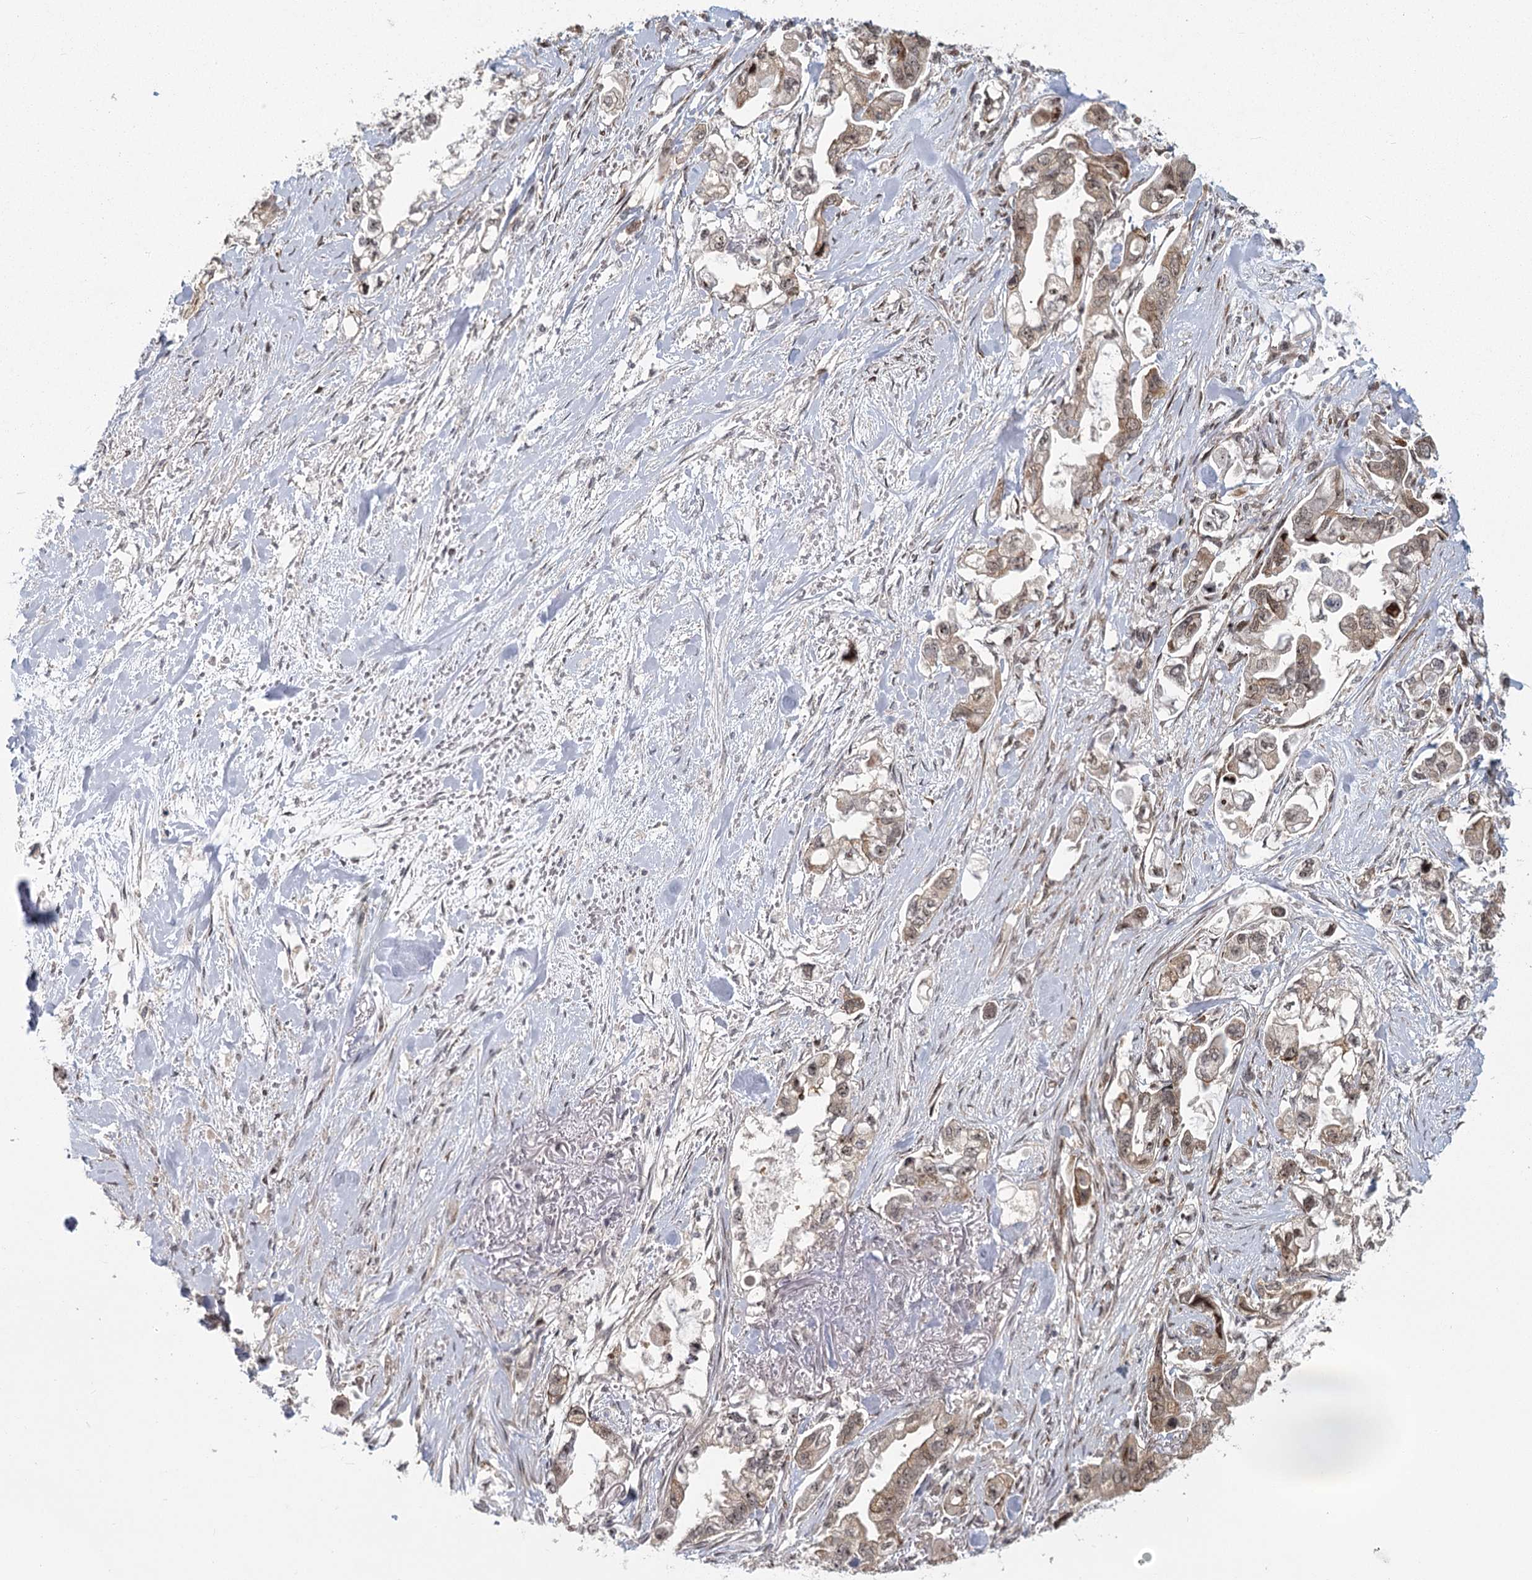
{"staining": {"intensity": "weak", "quantity": ">75%", "location": "cytoplasmic/membranous,nuclear"}, "tissue": "stomach cancer", "cell_type": "Tumor cells", "image_type": "cancer", "snomed": [{"axis": "morphology", "description": "Adenocarcinoma, NOS"}, {"axis": "topography", "description": "Stomach"}], "caption": "Protein positivity by IHC exhibits weak cytoplasmic/membranous and nuclear staining in approximately >75% of tumor cells in stomach cancer (adenocarcinoma).", "gene": "PARM1", "patient": {"sex": "male", "age": 62}}